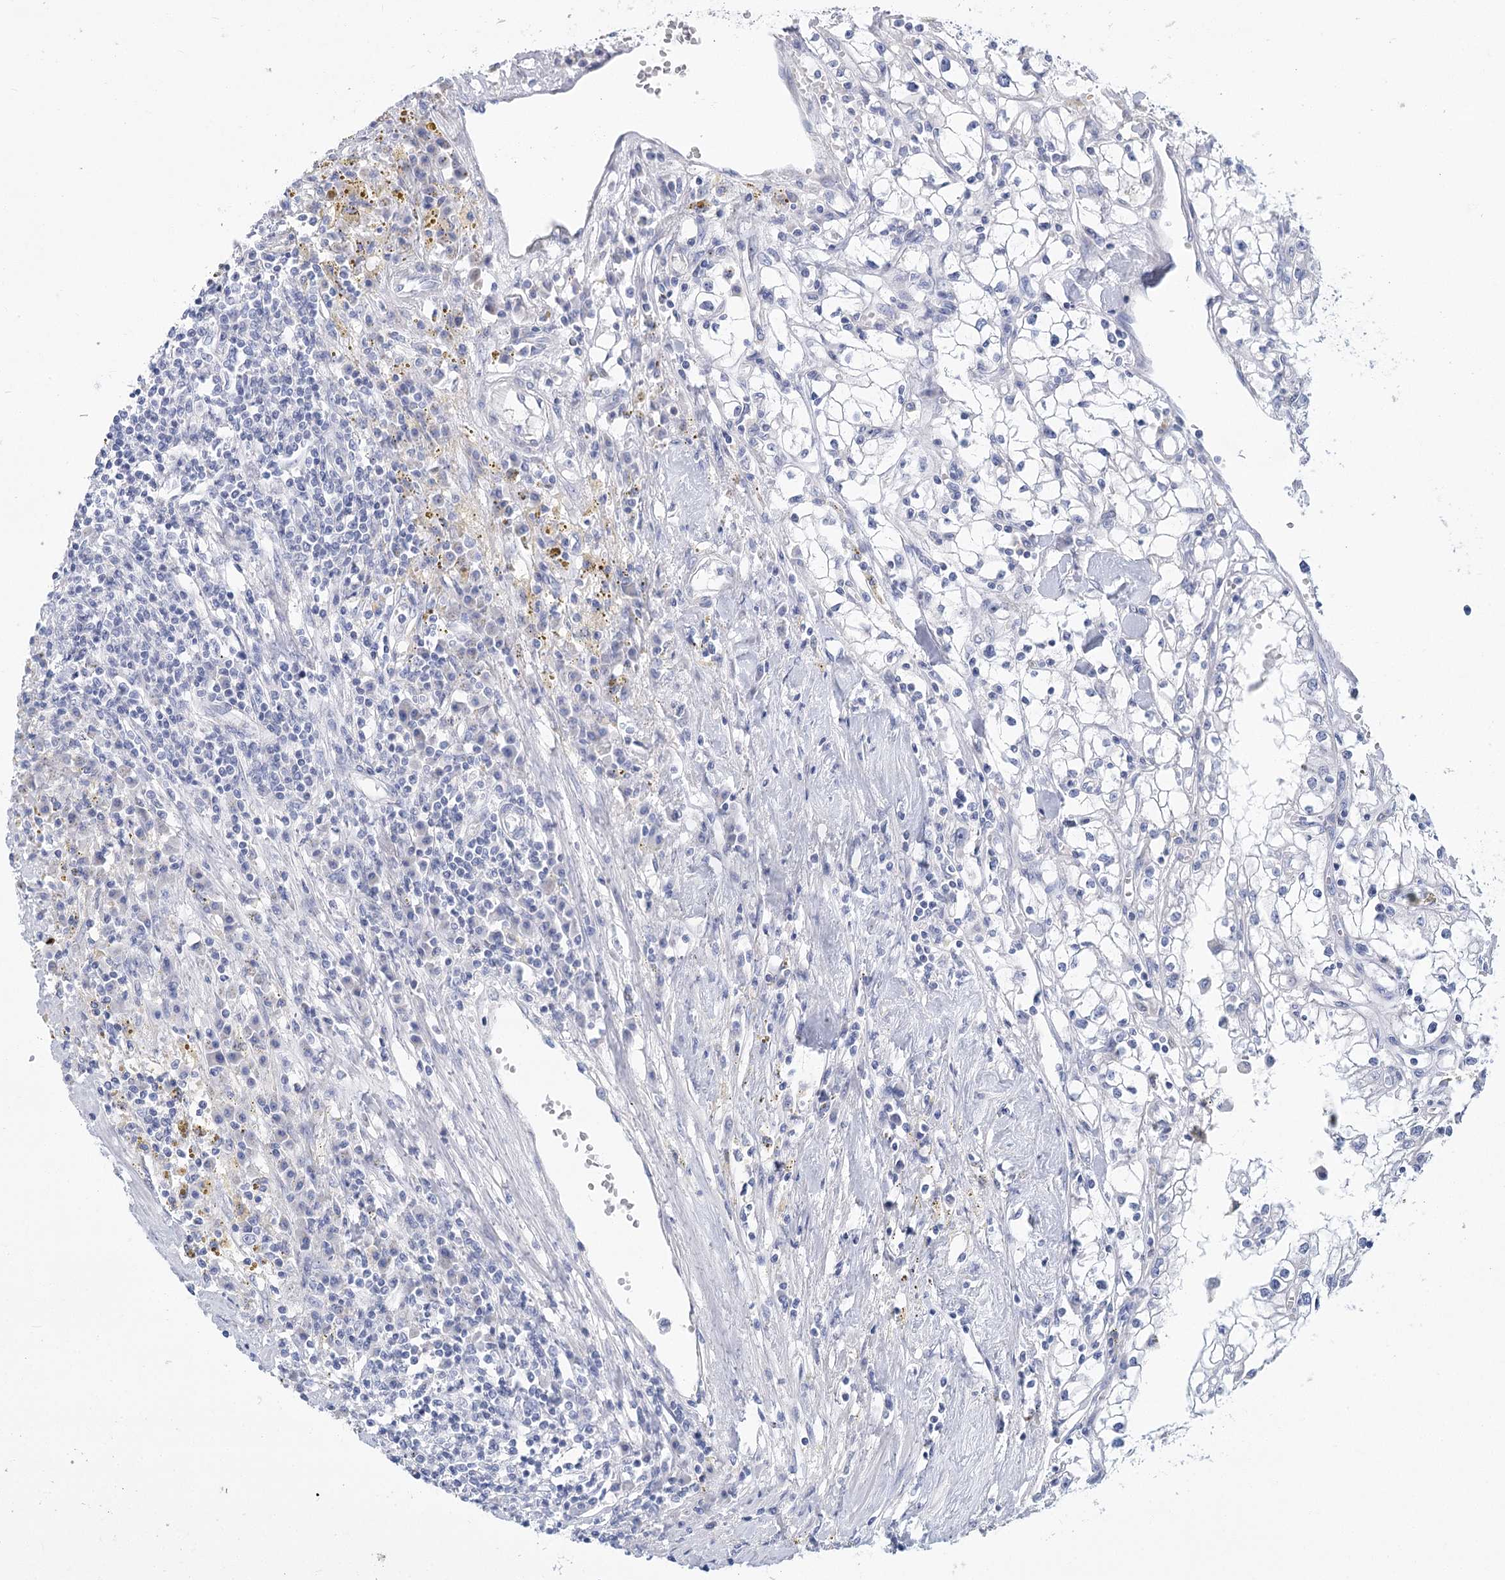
{"staining": {"intensity": "negative", "quantity": "none", "location": "none"}, "tissue": "renal cancer", "cell_type": "Tumor cells", "image_type": "cancer", "snomed": [{"axis": "morphology", "description": "Adenocarcinoma, NOS"}, {"axis": "topography", "description": "Kidney"}], "caption": "Human renal cancer (adenocarcinoma) stained for a protein using IHC shows no staining in tumor cells.", "gene": "SLC9A3", "patient": {"sex": "male", "age": 56}}